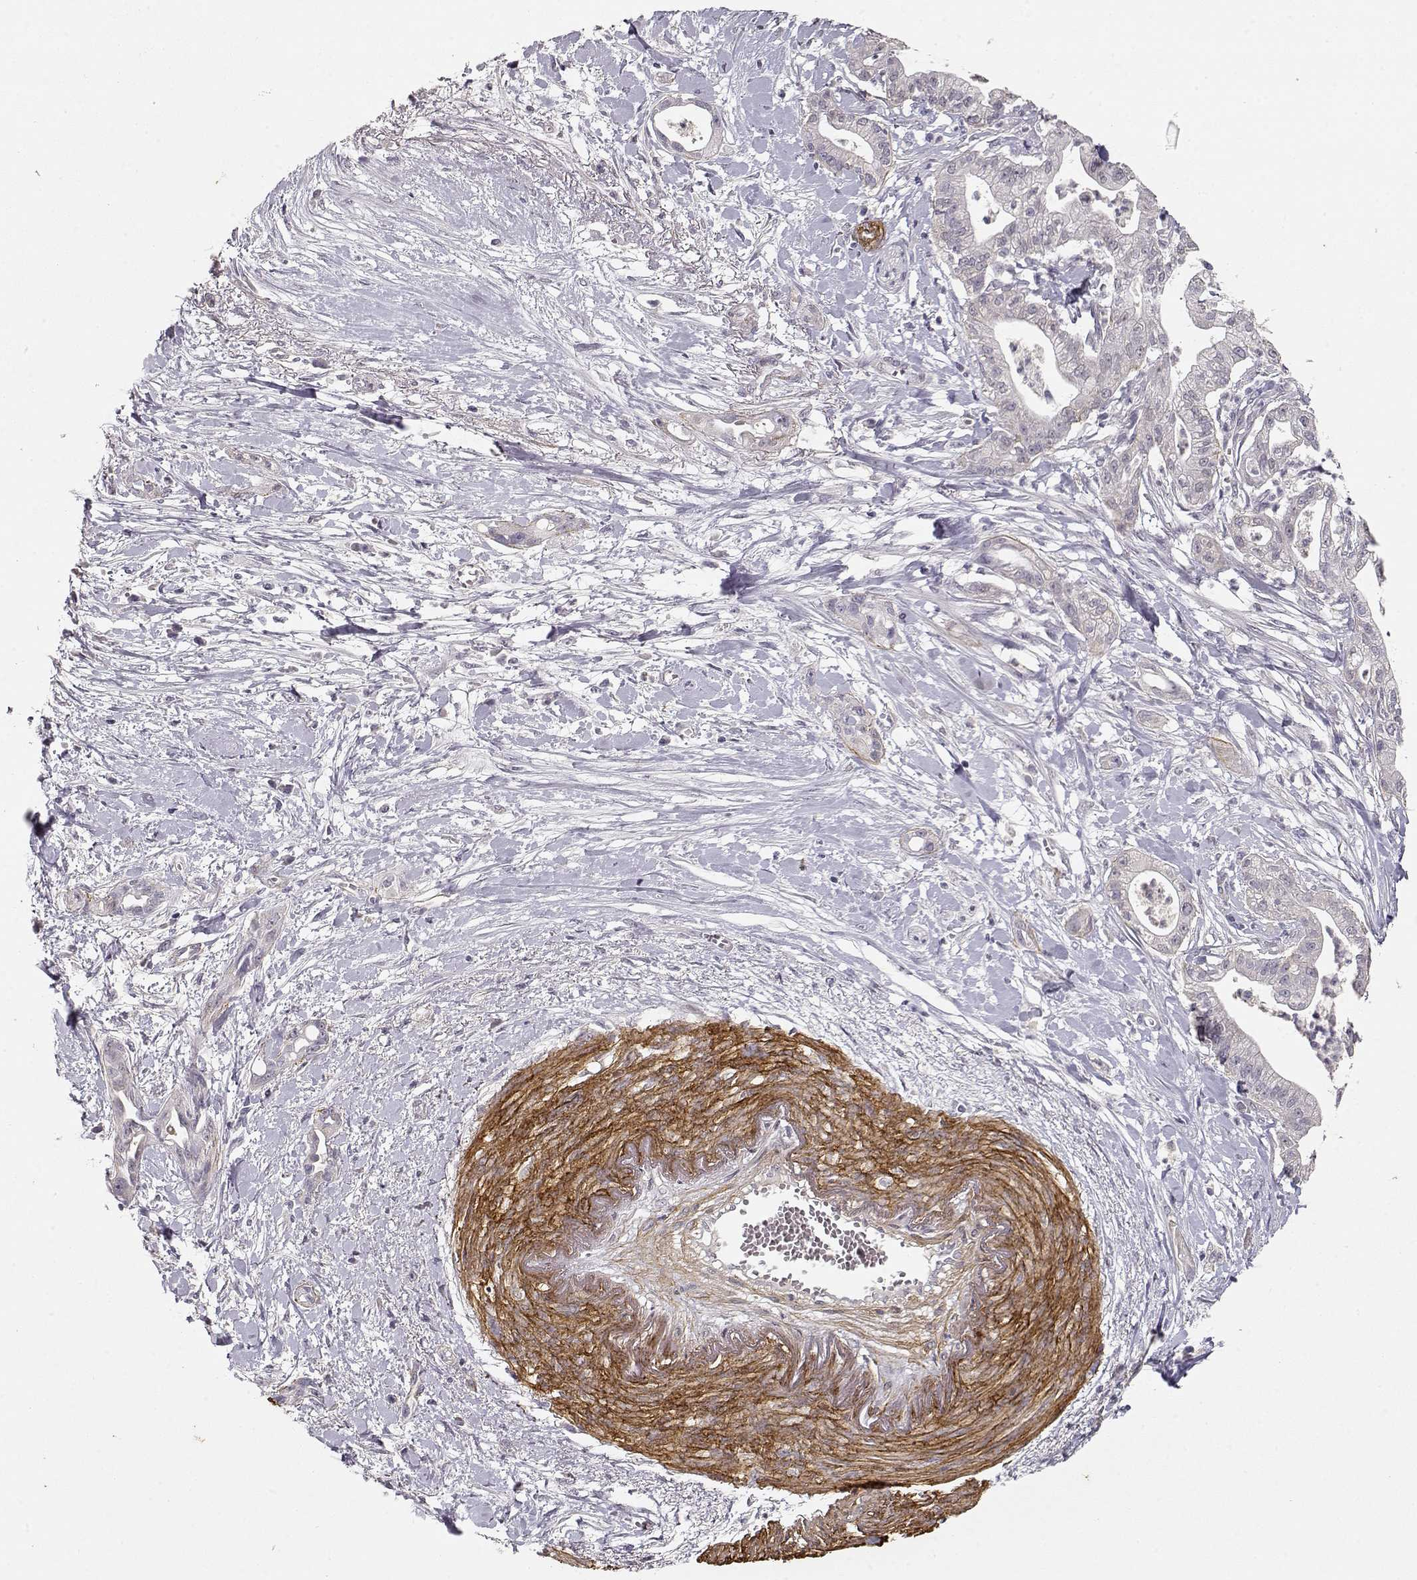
{"staining": {"intensity": "negative", "quantity": "none", "location": "none"}, "tissue": "pancreatic cancer", "cell_type": "Tumor cells", "image_type": "cancer", "snomed": [{"axis": "morphology", "description": "Normal tissue, NOS"}, {"axis": "morphology", "description": "Adenocarcinoma, NOS"}, {"axis": "topography", "description": "Lymph node"}, {"axis": "topography", "description": "Pancreas"}], "caption": "Tumor cells show no significant protein staining in pancreatic cancer (adenocarcinoma).", "gene": "LAMA5", "patient": {"sex": "female", "age": 58}}